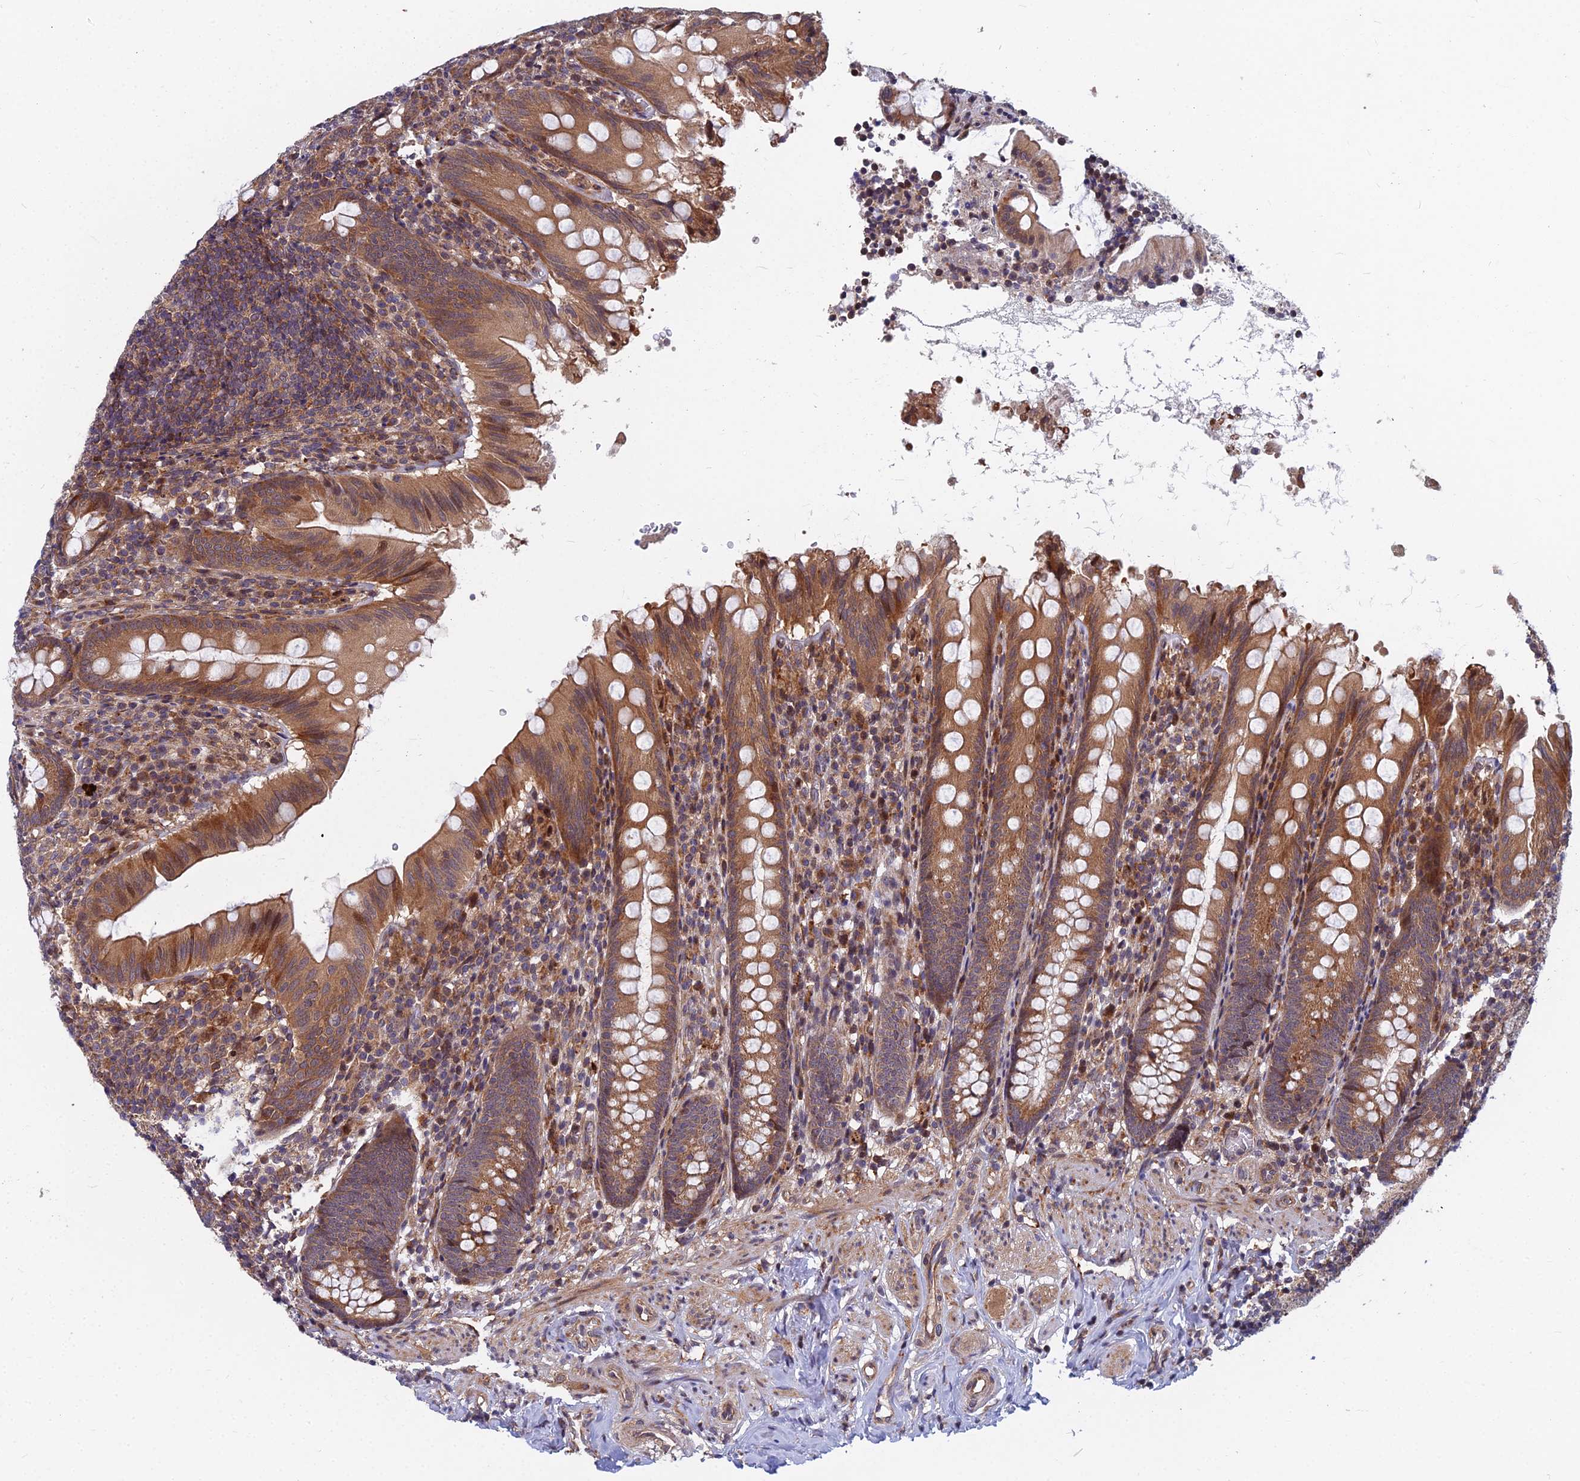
{"staining": {"intensity": "moderate", "quantity": ">75%", "location": "cytoplasmic/membranous,nuclear"}, "tissue": "appendix", "cell_type": "Glandular cells", "image_type": "normal", "snomed": [{"axis": "morphology", "description": "Normal tissue, NOS"}, {"axis": "topography", "description": "Appendix"}], "caption": "Immunohistochemistry (IHC) staining of normal appendix, which reveals medium levels of moderate cytoplasmic/membranous,nuclear positivity in approximately >75% of glandular cells indicating moderate cytoplasmic/membranous,nuclear protein positivity. The staining was performed using DAB (brown) for protein detection and nuclei were counterstained in hematoxylin (blue).", "gene": "COMMD2", "patient": {"sex": "male", "age": 55}}